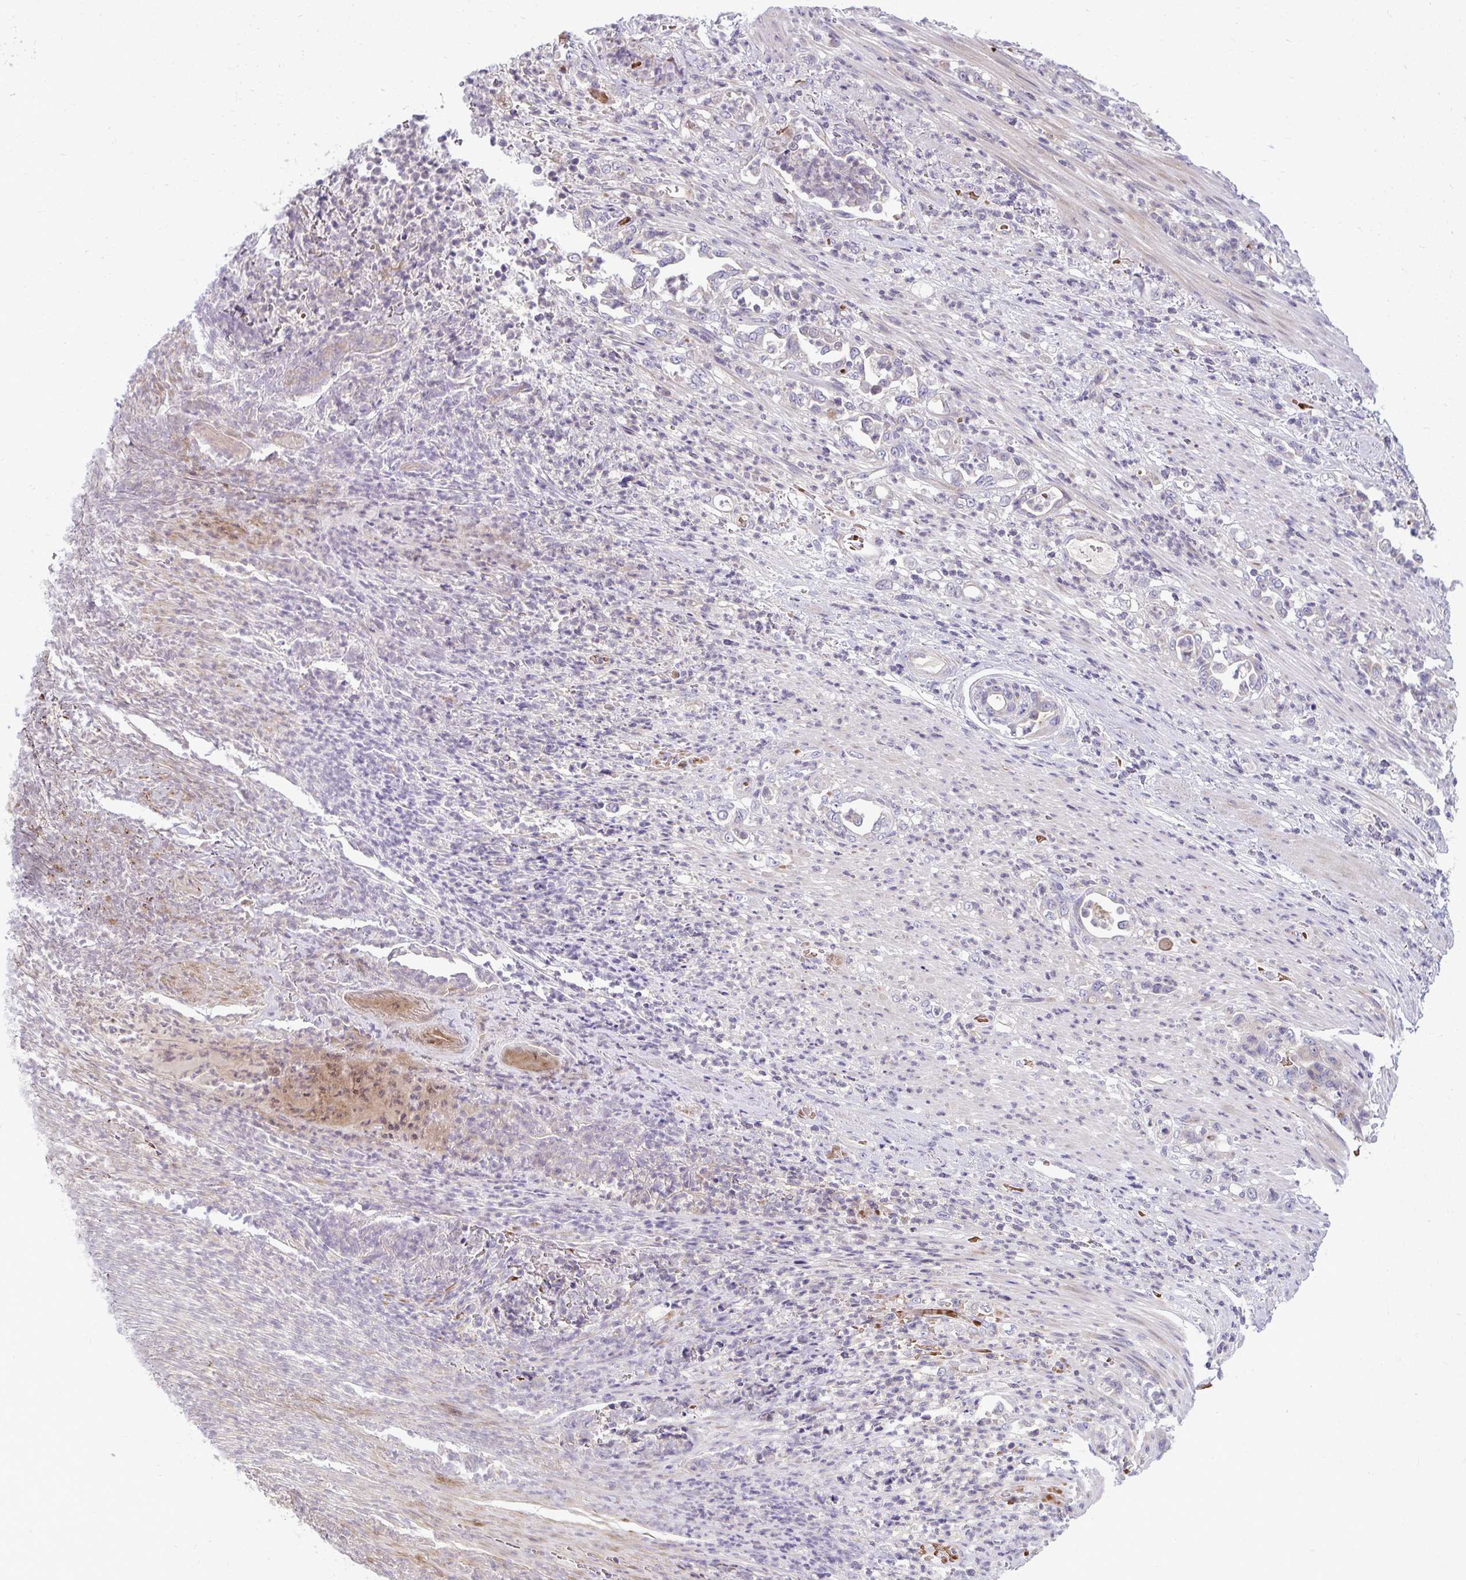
{"staining": {"intensity": "negative", "quantity": "none", "location": "none"}, "tissue": "stomach cancer", "cell_type": "Tumor cells", "image_type": "cancer", "snomed": [{"axis": "morphology", "description": "Normal tissue, NOS"}, {"axis": "morphology", "description": "Adenocarcinoma, NOS"}, {"axis": "topography", "description": "Stomach"}], "caption": "An image of human stomach adenocarcinoma is negative for staining in tumor cells. (IHC, brightfield microscopy, high magnification).", "gene": "SLC14A1", "patient": {"sex": "female", "age": 79}}